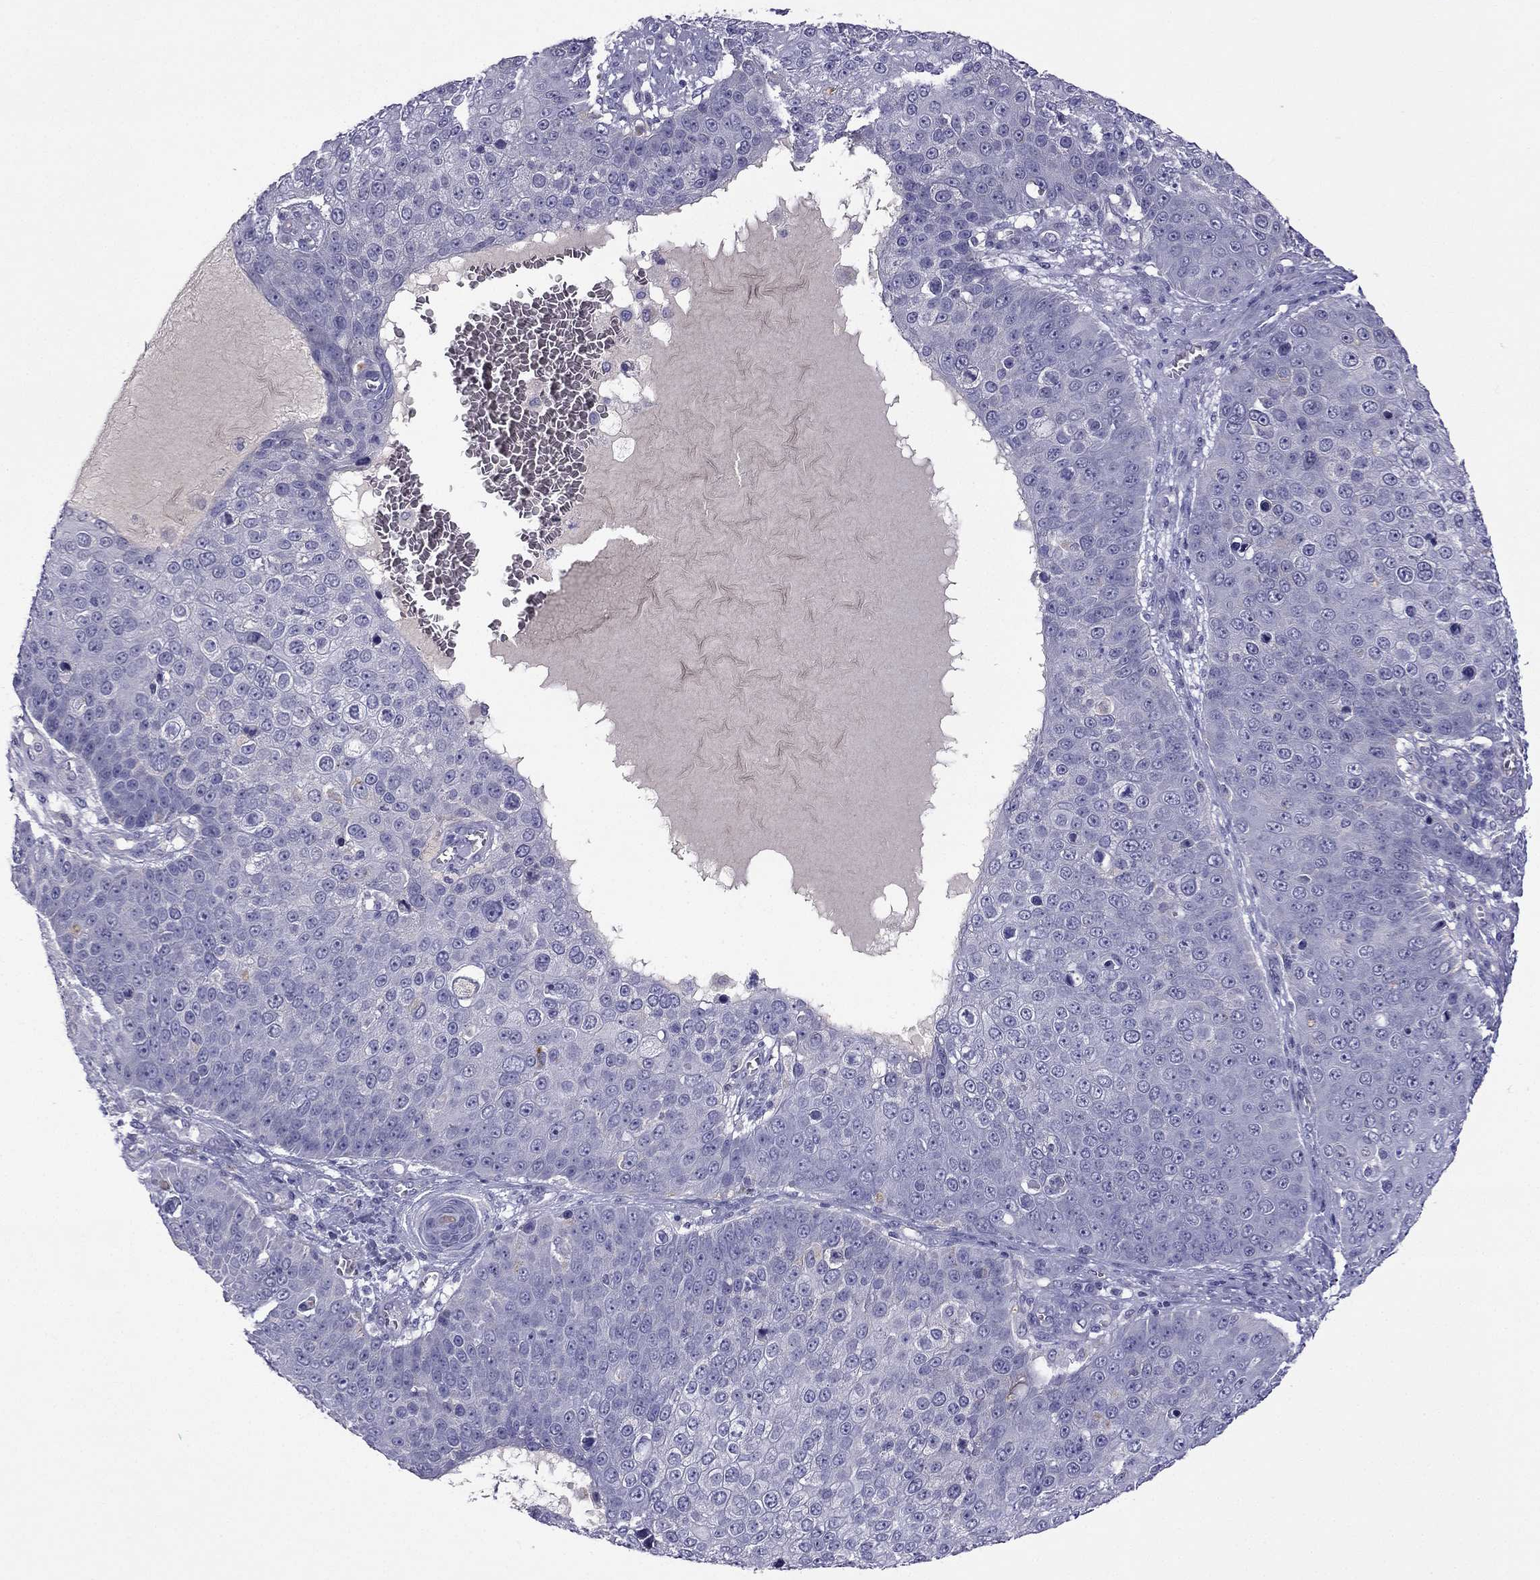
{"staining": {"intensity": "negative", "quantity": "none", "location": "none"}, "tissue": "skin cancer", "cell_type": "Tumor cells", "image_type": "cancer", "snomed": [{"axis": "morphology", "description": "Squamous cell carcinoma, NOS"}, {"axis": "topography", "description": "Skin"}], "caption": "Image shows no protein positivity in tumor cells of skin squamous cell carcinoma tissue.", "gene": "STOML3", "patient": {"sex": "male", "age": 71}}